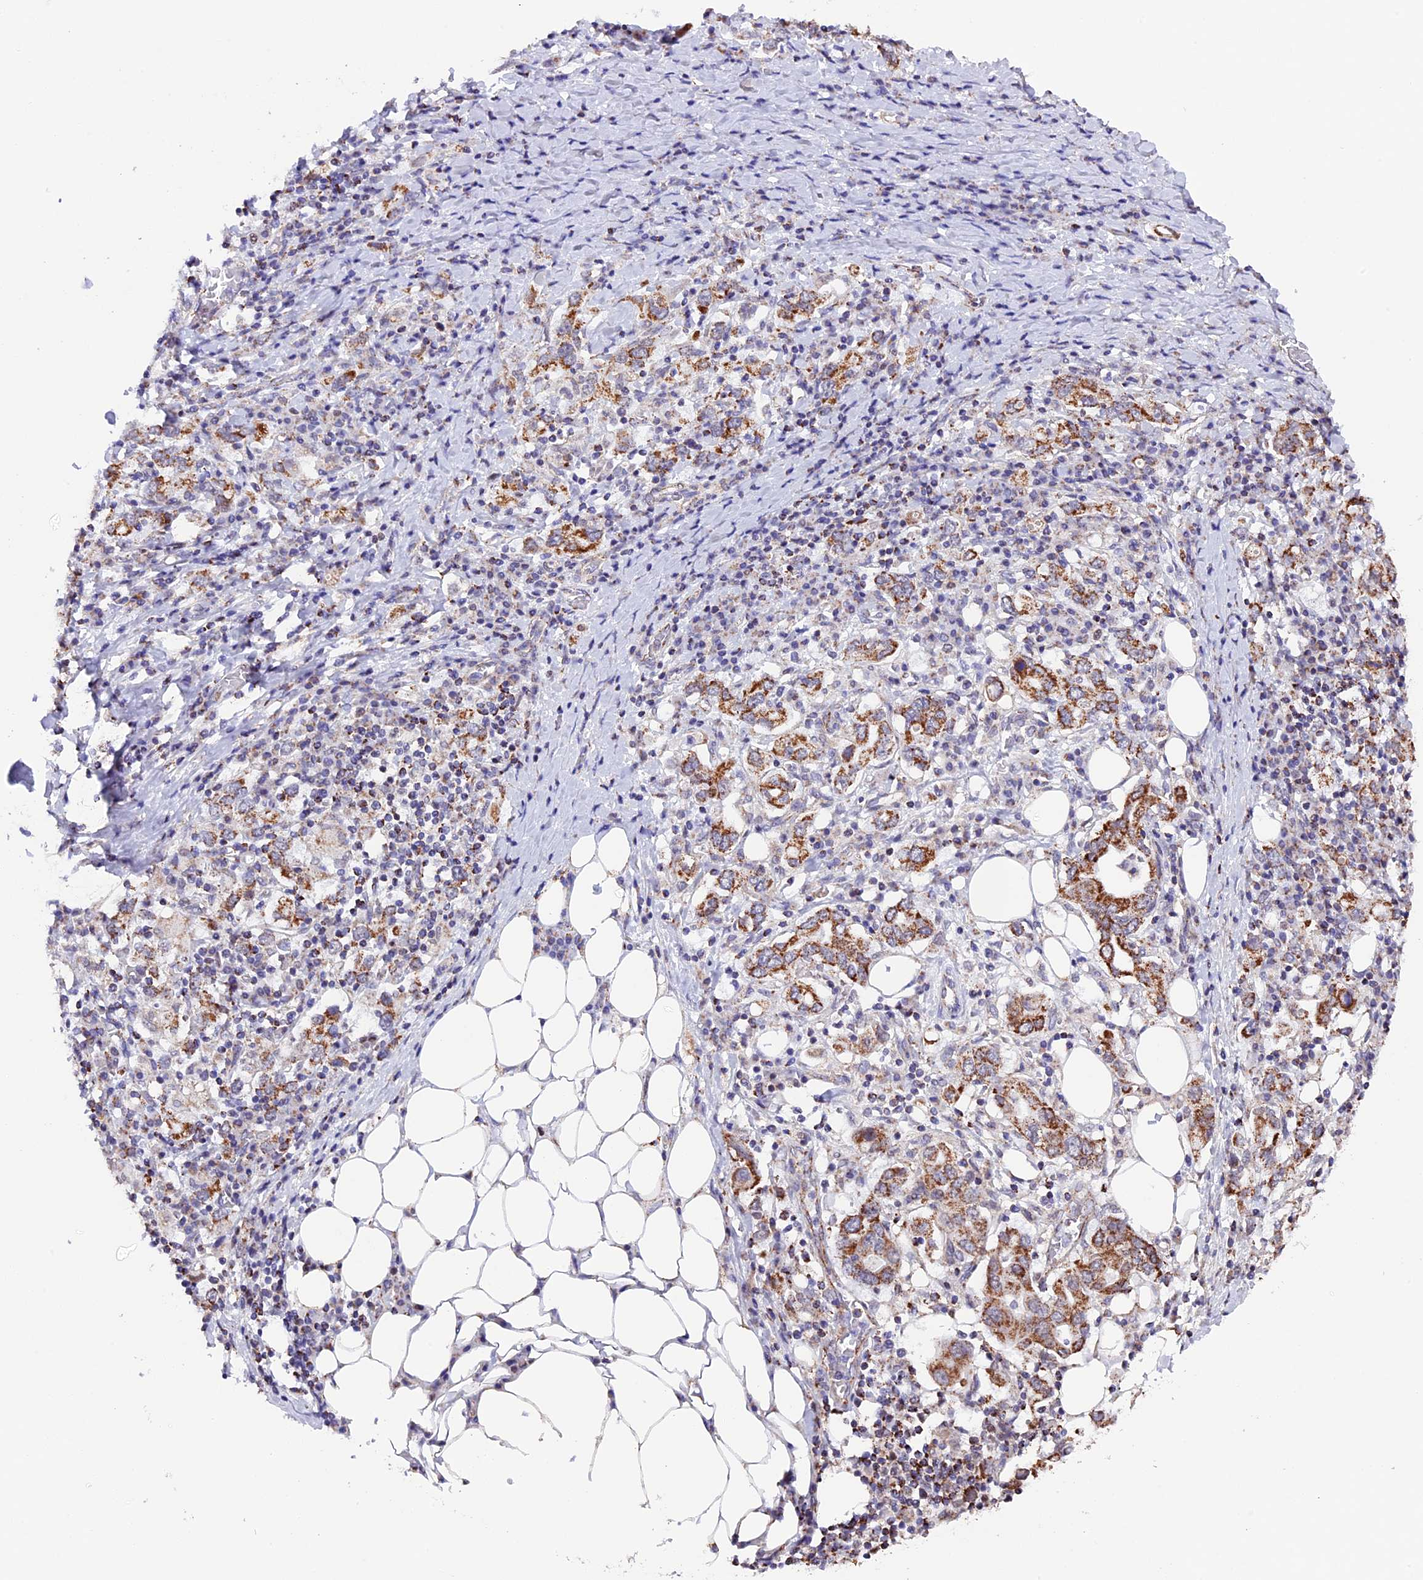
{"staining": {"intensity": "moderate", "quantity": ">75%", "location": "cytoplasmic/membranous"}, "tissue": "stomach cancer", "cell_type": "Tumor cells", "image_type": "cancer", "snomed": [{"axis": "morphology", "description": "Adenocarcinoma, NOS"}, {"axis": "topography", "description": "Stomach, upper"}, {"axis": "topography", "description": "Stomach"}], "caption": "DAB immunohistochemical staining of stomach adenocarcinoma shows moderate cytoplasmic/membranous protein expression in about >75% of tumor cells. The staining is performed using DAB (3,3'-diaminobenzidine) brown chromogen to label protein expression. The nuclei are counter-stained blue using hematoxylin.", "gene": "TFAM", "patient": {"sex": "male", "age": 62}}